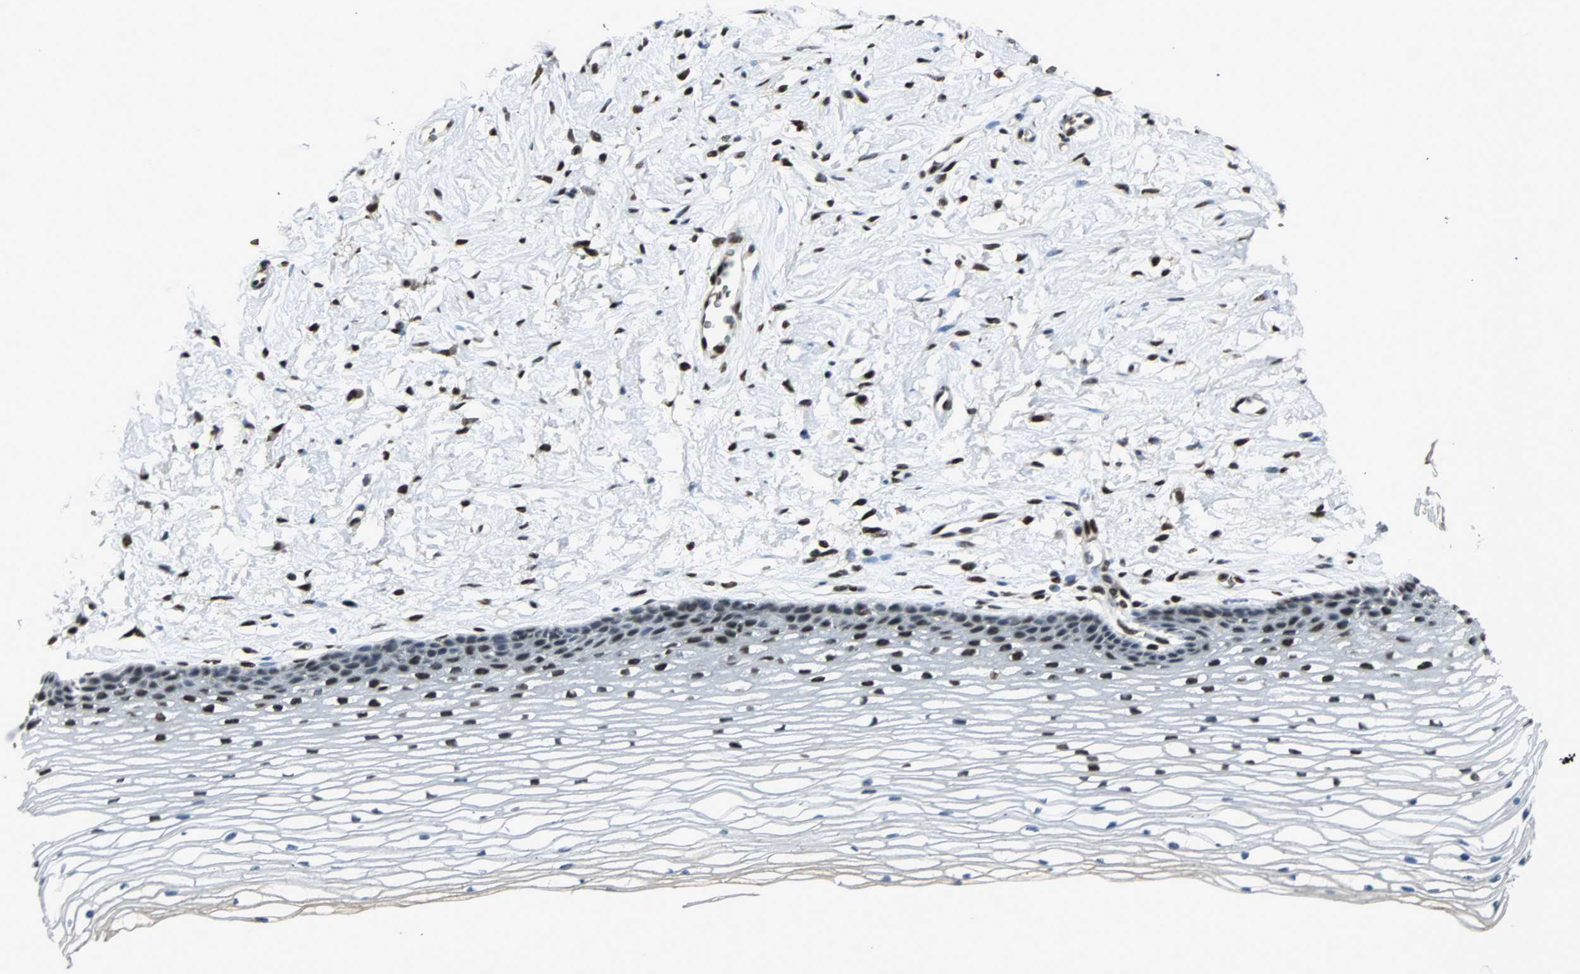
{"staining": {"intensity": "strong", "quantity": "25%-75%", "location": "nuclear"}, "tissue": "cervix", "cell_type": "Glandular cells", "image_type": "normal", "snomed": [{"axis": "morphology", "description": "Normal tissue, NOS"}, {"axis": "topography", "description": "Cervix"}], "caption": "Protein analysis of unremarkable cervix shows strong nuclear staining in about 25%-75% of glandular cells.", "gene": "TAF5", "patient": {"sex": "female", "age": 77}}